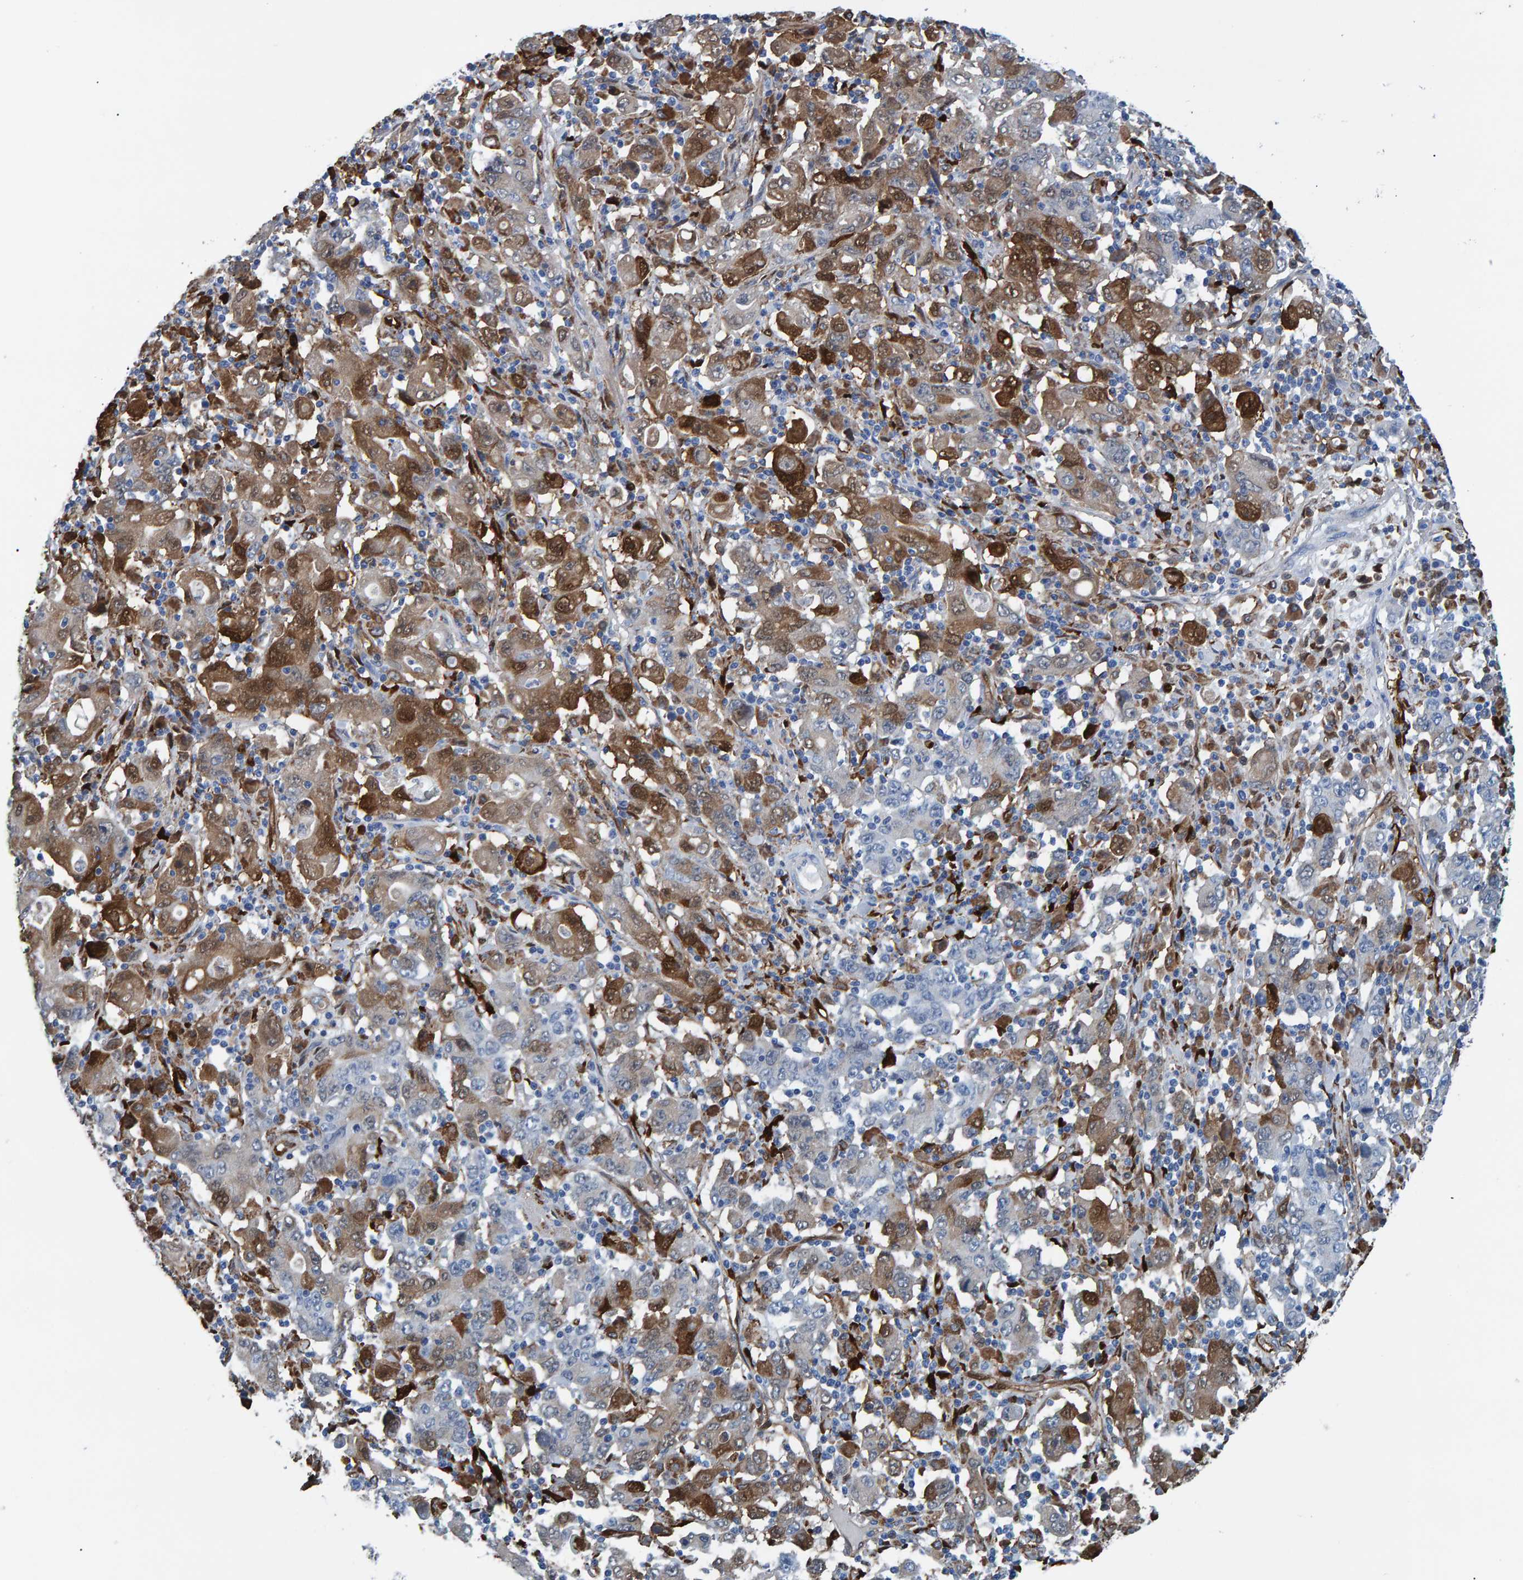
{"staining": {"intensity": "moderate", "quantity": "25%-75%", "location": "cytoplasmic/membranous,nuclear"}, "tissue": "stomach cancer", "cell_type": "Tumor cells", "image_type": "cancer", "snomed": [{"axis": "morphology", "description": "Adenocarcinoma, NOS"}, {"axis": "topography", "description": "Stomach, upper"}], "caption": "Immunohistochemical staining of human adenocarcinoma (stomach) demonstrates medium levels of moderate cytoplasmic/membranous and nuclear protein expression in approximately 25%-75% of tumor cells.", "gene": "IDO1", "patient": {"sex": "male", "age": 69}}